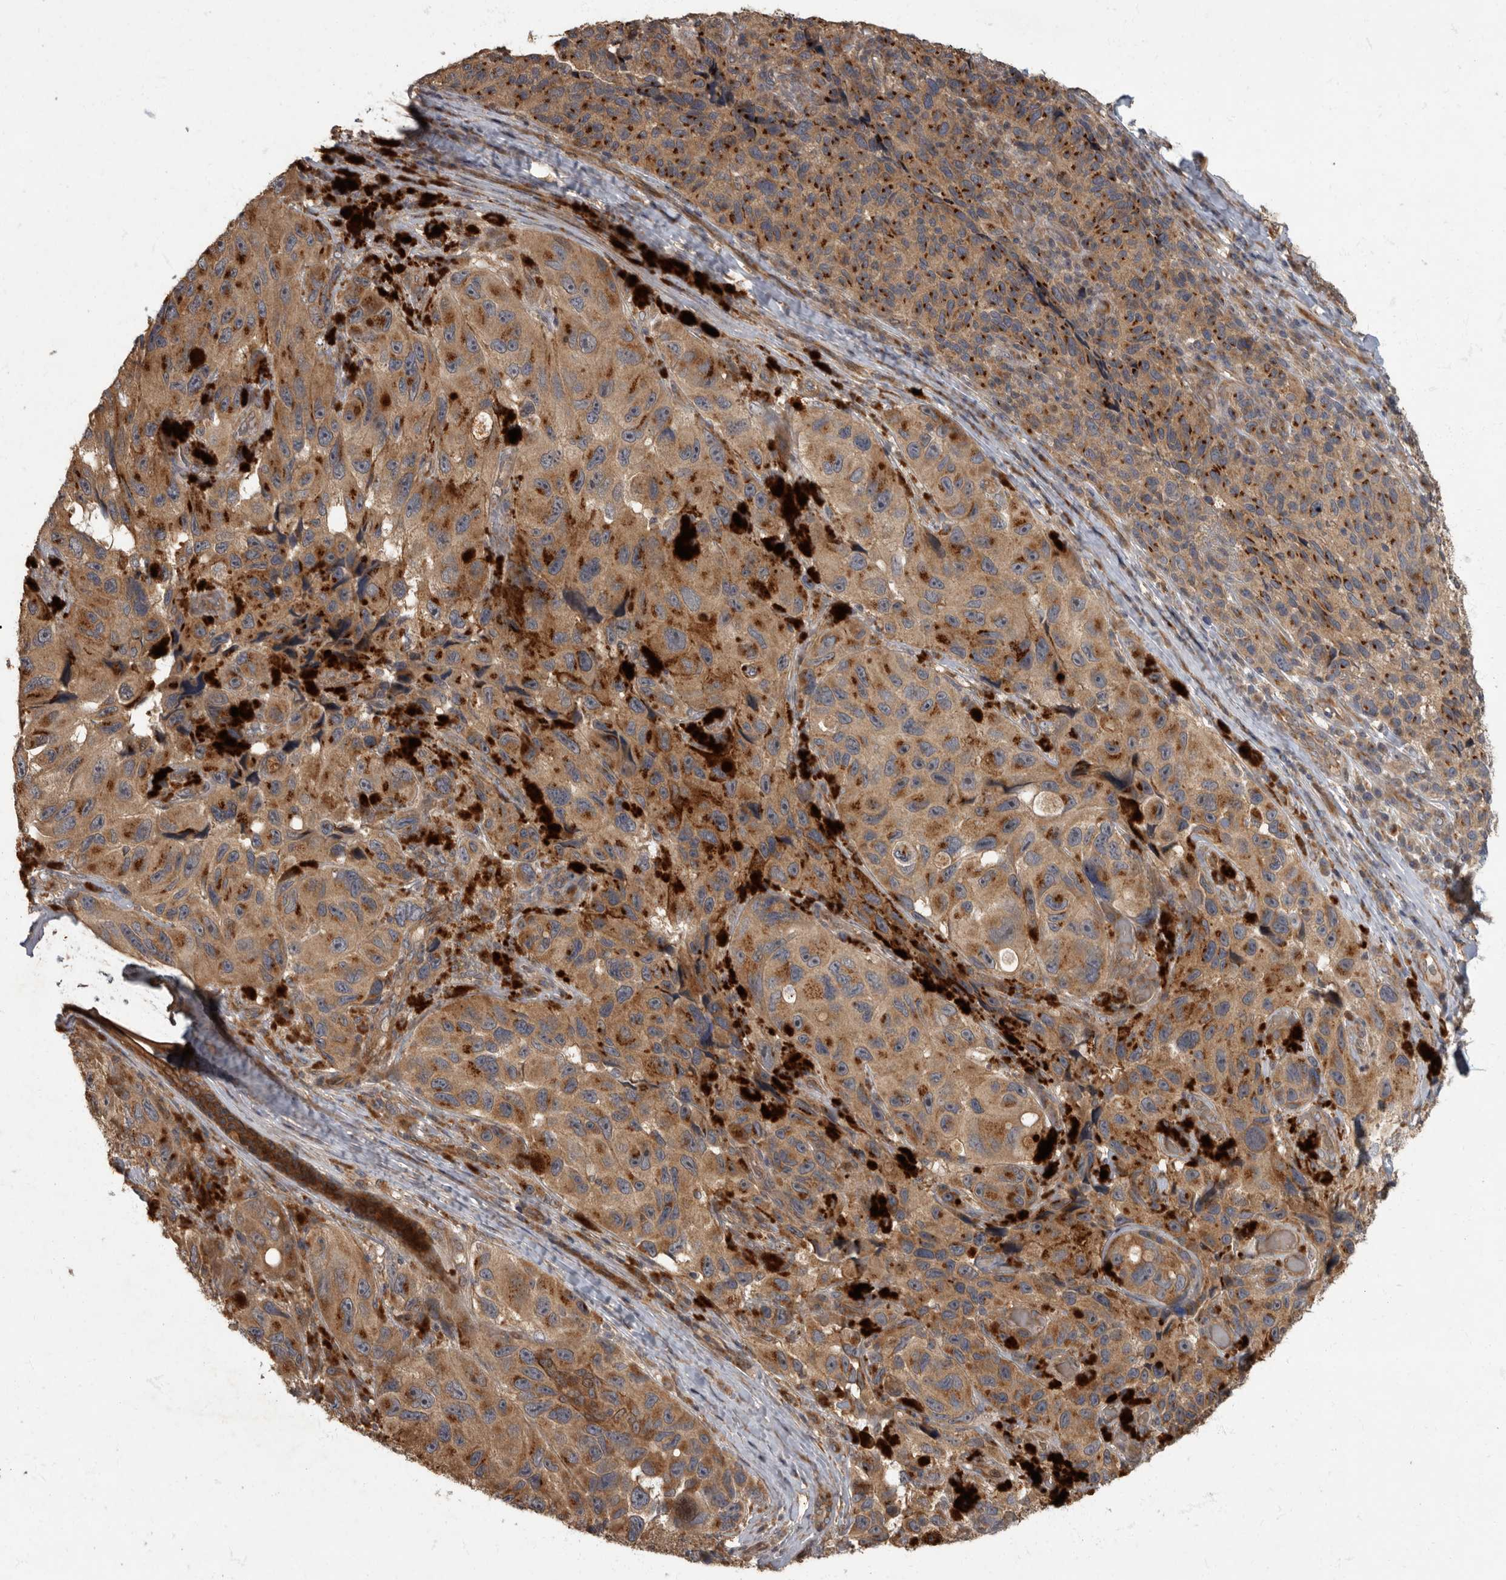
{"staining": {"intensity": "moderate", "quantity": ">75%", "location": "cytoplasmic/membranous"}, "tissue": "melanoma", "cell_type": "Tumor cells", "image_type": "cancer", "snomed": [{"axis": "morphology", "description": "Malignant melanoma, NOS"}, {"axis": "topography", "description": "Skin"}], "caption": "Malignant melanoma stained with immunohistochemistry exhibits moderate cytoplasmic/membranous staining in approximately >75% of tumor cells.", "gene": "IQCK", "patient": {"sex": "female", "age": 73}}